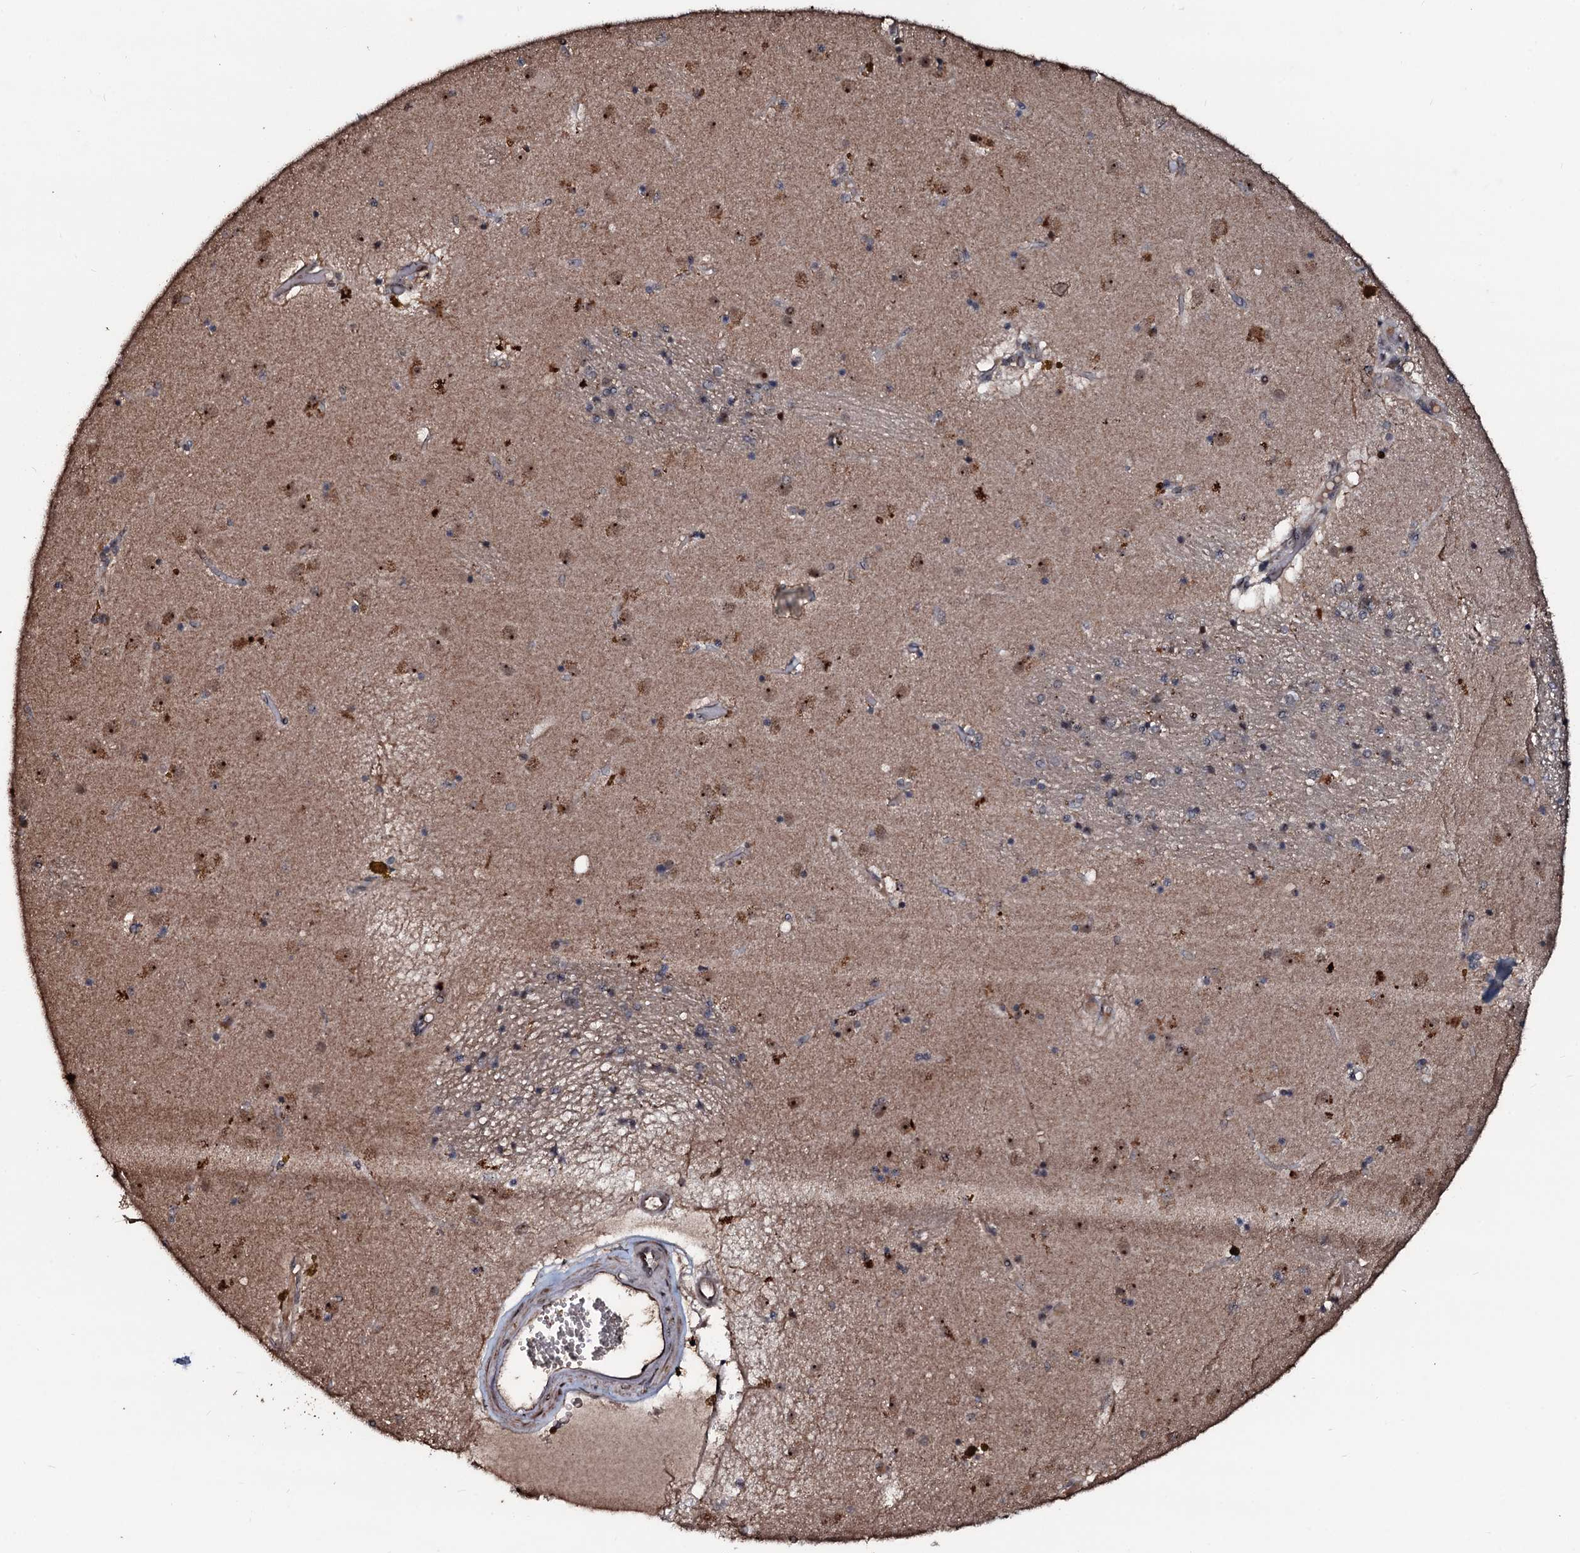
{"staining": {"intensity": "weak", "quantity": "25%-75%", "location": "cytoplasmic/membranous,nuclear"}, "tissue": "caudate", "cell_type": "Glial cells", "image_type": "normal", "snomed": [{"axis": "morphology", "description": "Normal tissue, NOS"}, {"axis": "topography", "description": "Lateral ventricle wall"}], "caption": "A histopathology image of caudate stained for a protein reveals weak cytoplasmic/membranous,nuclear brown staining in glial cells.", "gene": "SUPT7L", "patient": {"sex": "male", "age": 70}}